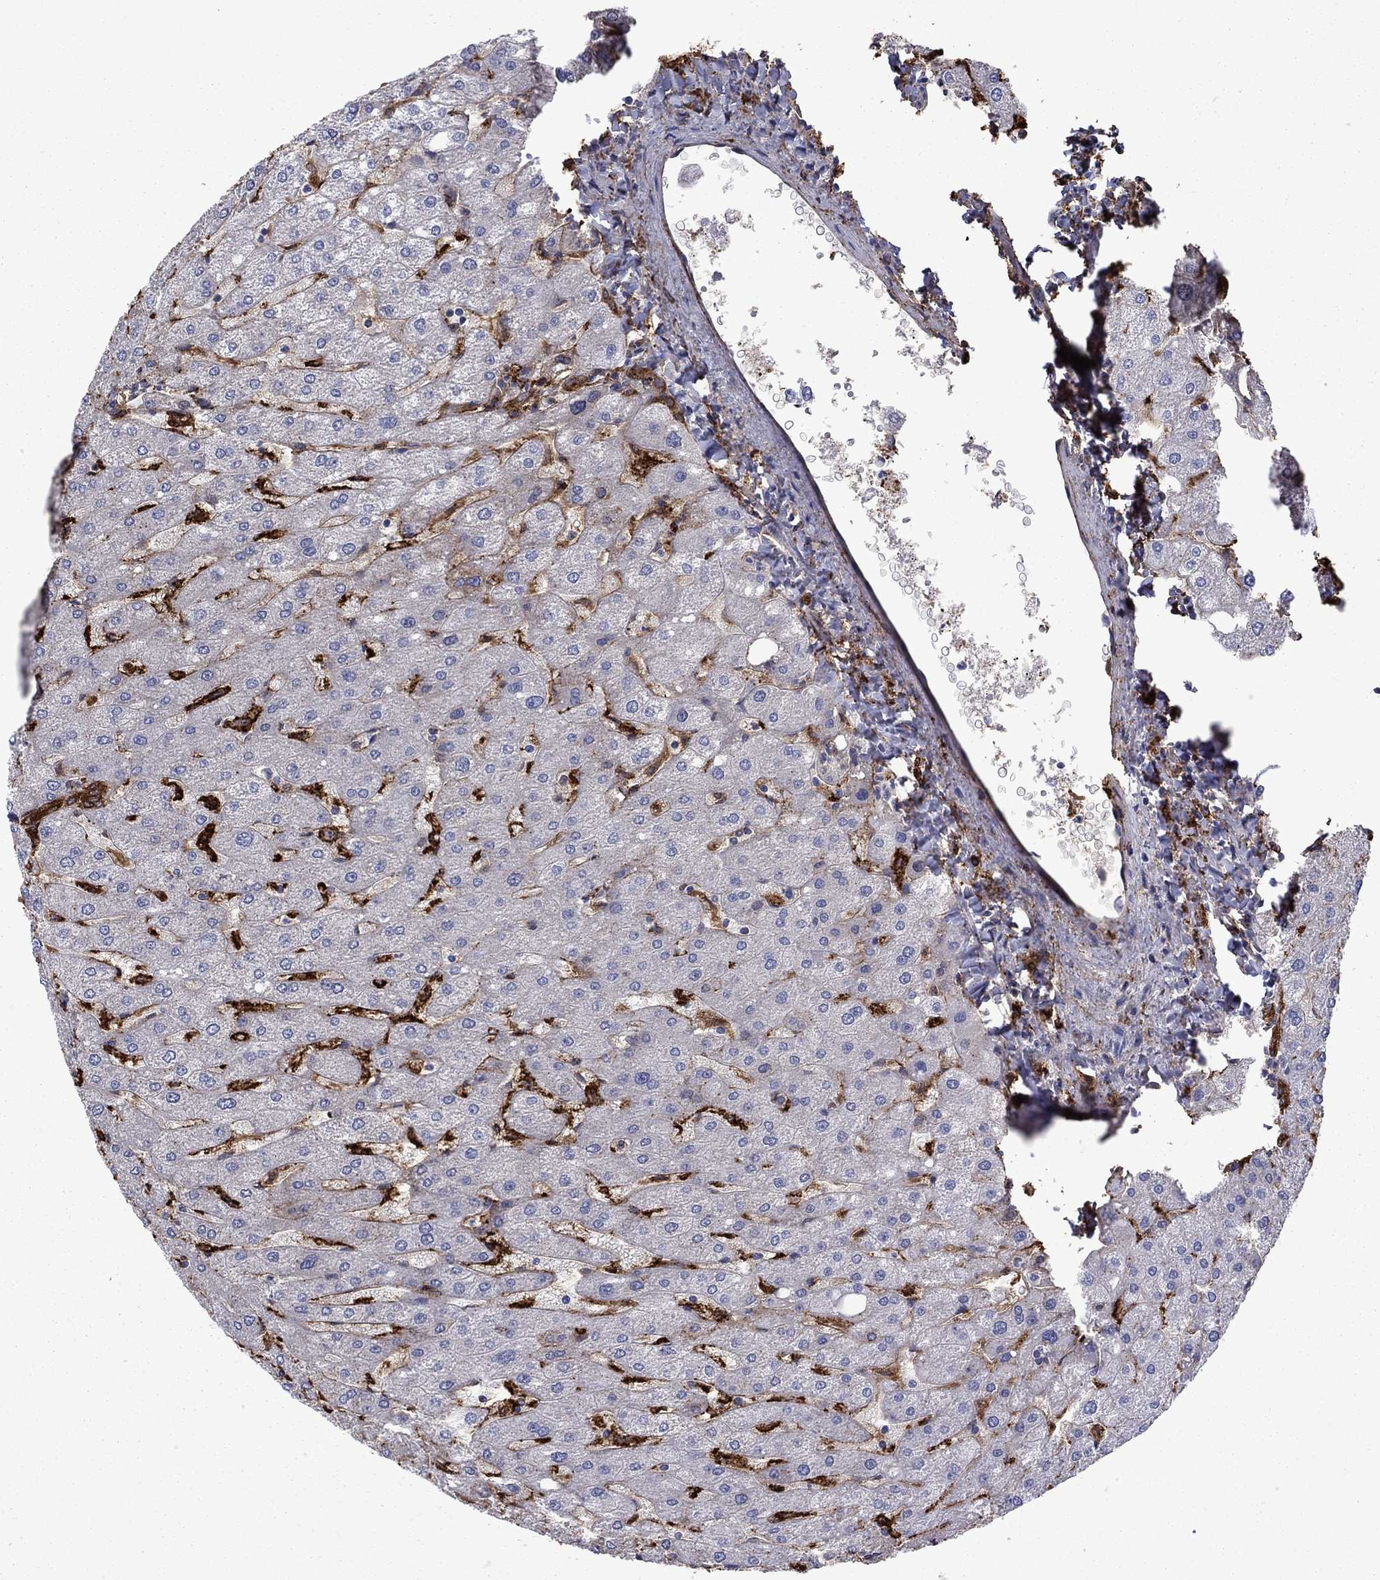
{"staining": {"intensity": "negative", "quantity": "none", "location": "none"}, "tissue": "liver", "cell_type": "Cholangiocytes", "image_type": "normal", "snomed": [{"axis": "morphology", "description": "Normal tissue, NOS"}, {"axis": "topography", "description": "Liver"}], "caption": "An immunohistochemistry (IHC) micrograph of unremarkable liver is shown. There is no staining in cholangiocytes of liver. (DAB (3,3'-diaminobenzidine) immunohistochemistry (IHC) with hematoxylin counter stain).", "gene": "PLAU", "patient": {"sex": "male", "age": 67}}